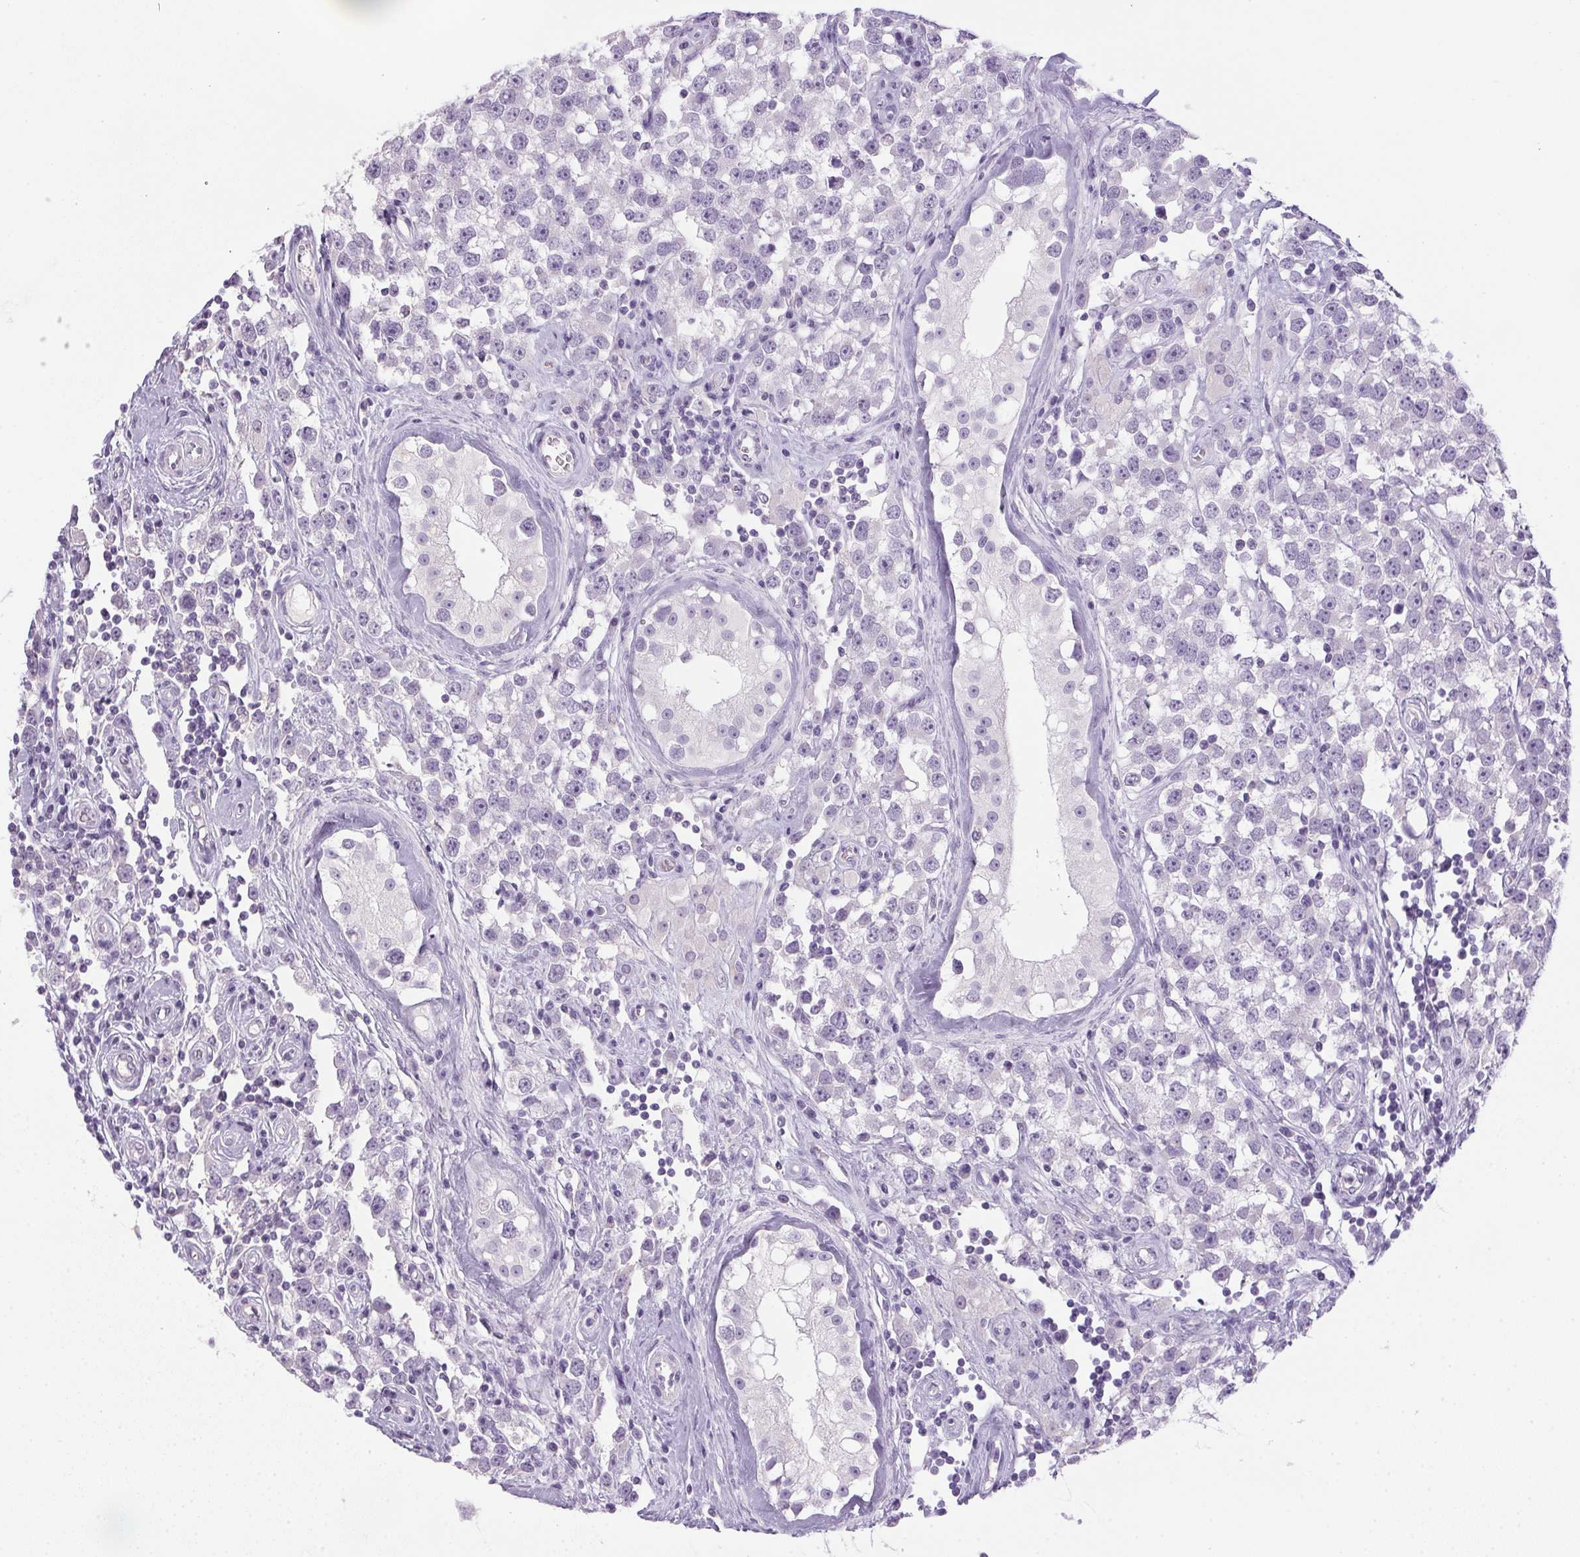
{"staining": {"intensity": "negative", "quantity": "none", "location": "none"}, "tissue": "testis cancer", "cell_type": "Tumor cells", "image_type": "cancer", "snomed": [{"axis": "morphology", "description": "Seminoma, NOS"}, {"axis": "topography", "description": "Testis"}], "caption": "The histopathology image displays no staining of tumor cells in testis cancer. Nuclei are stained in blue.", "gene": "POPDC2", "patient": {"sex": "male", "age": 34}}